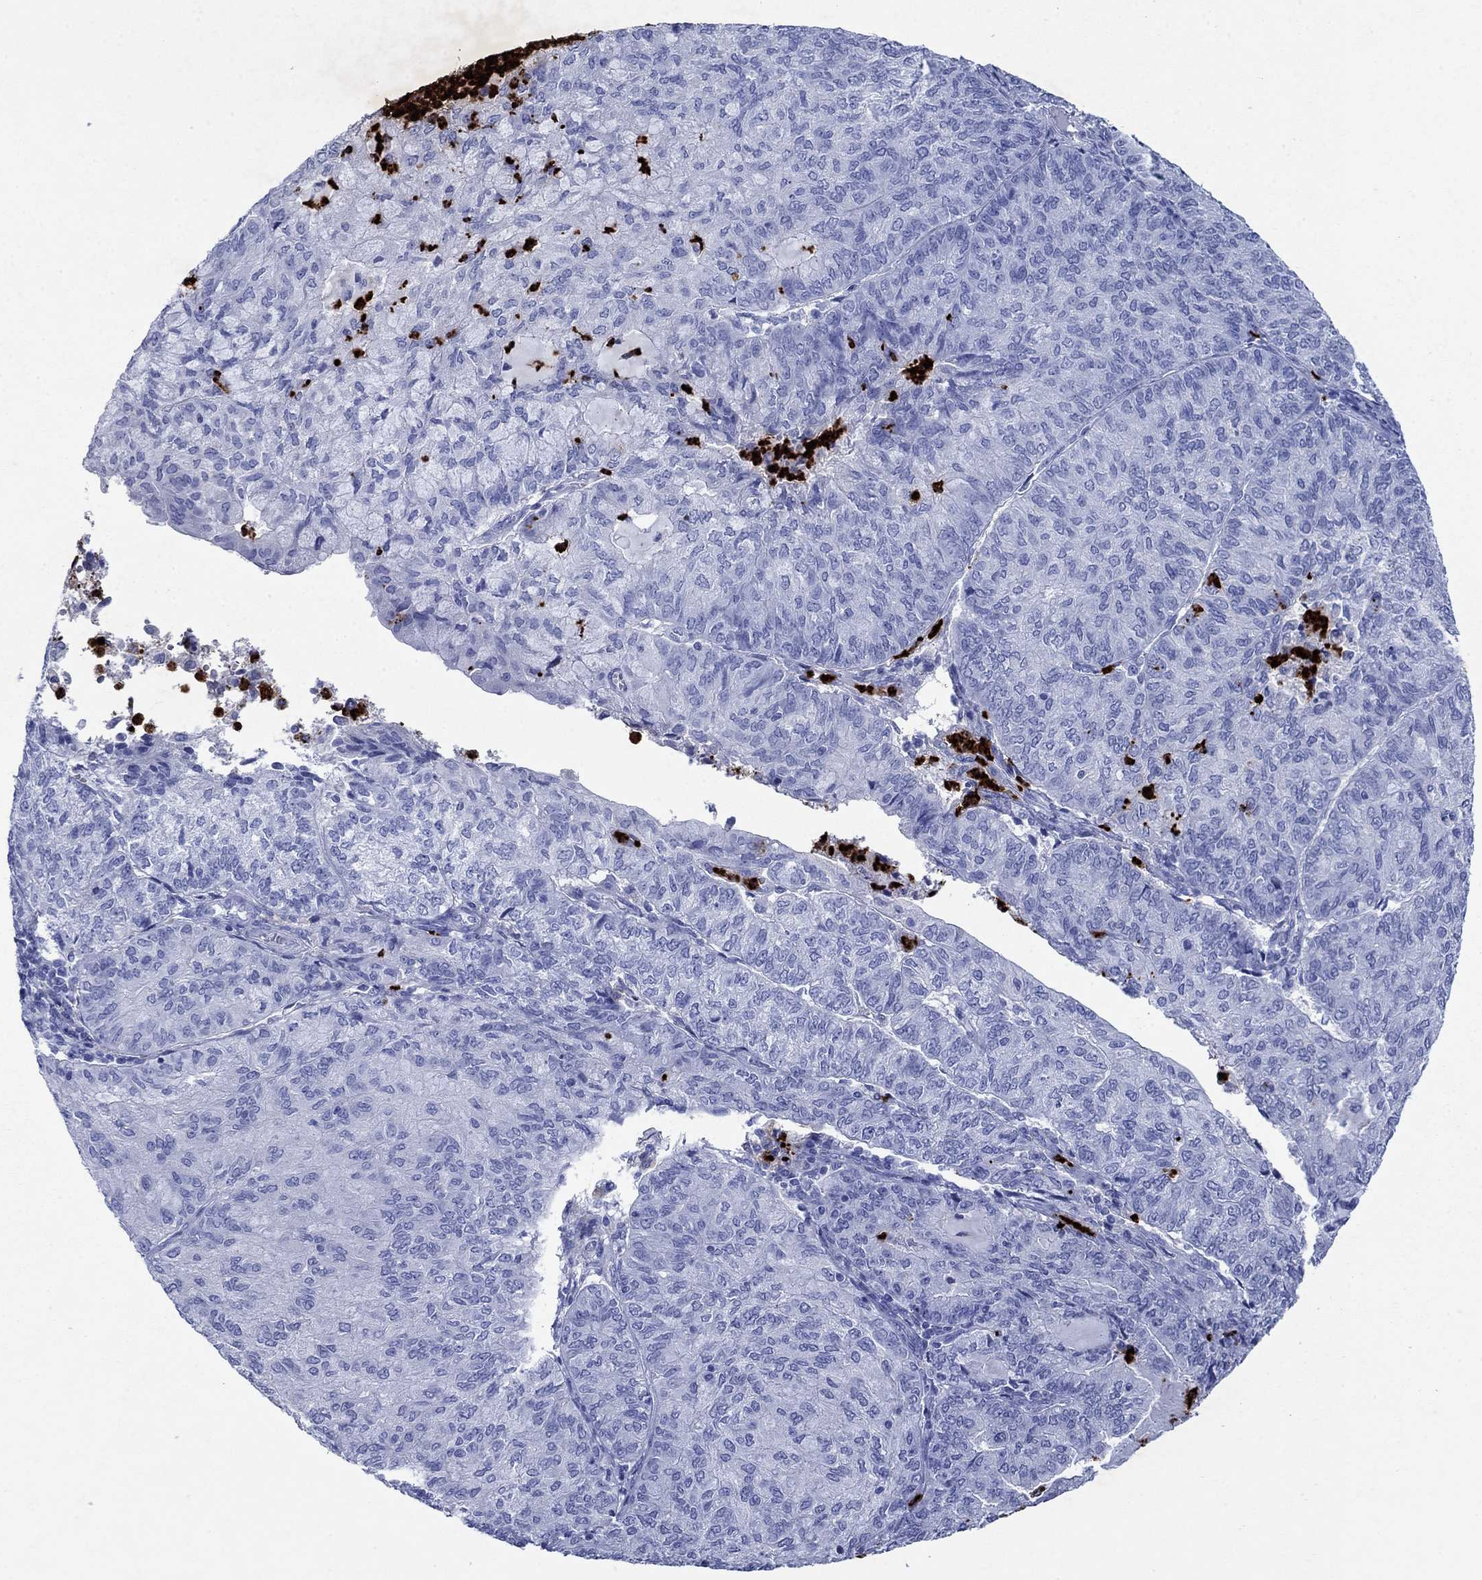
{"staining": {"intensity": "negative", "quantity": "none", "location": "none"}, "tissue": "endometrial cancer", "cell_type": "Tumor cells", "image_type": "cancer", "snomed": [{"axis": "morphology", "description": "Adenocarcinoma, NOS"}, {"axis": "topography", "description": "Endometrium"}], "caption": "DAB (3,3'-diaminobenzidine) immunohistochemical staining of endometrial adenocarcinoma displays no significant expression in tumor cells. (Stains: DAB (3,3'-diaminobenzidine) immunohistochemistry with hematoxylin counter stain, Microscopy: brightfield microscopy at high magnification).", "gene": "AZU1", "patient": {"sex": "female", "age": 82}}